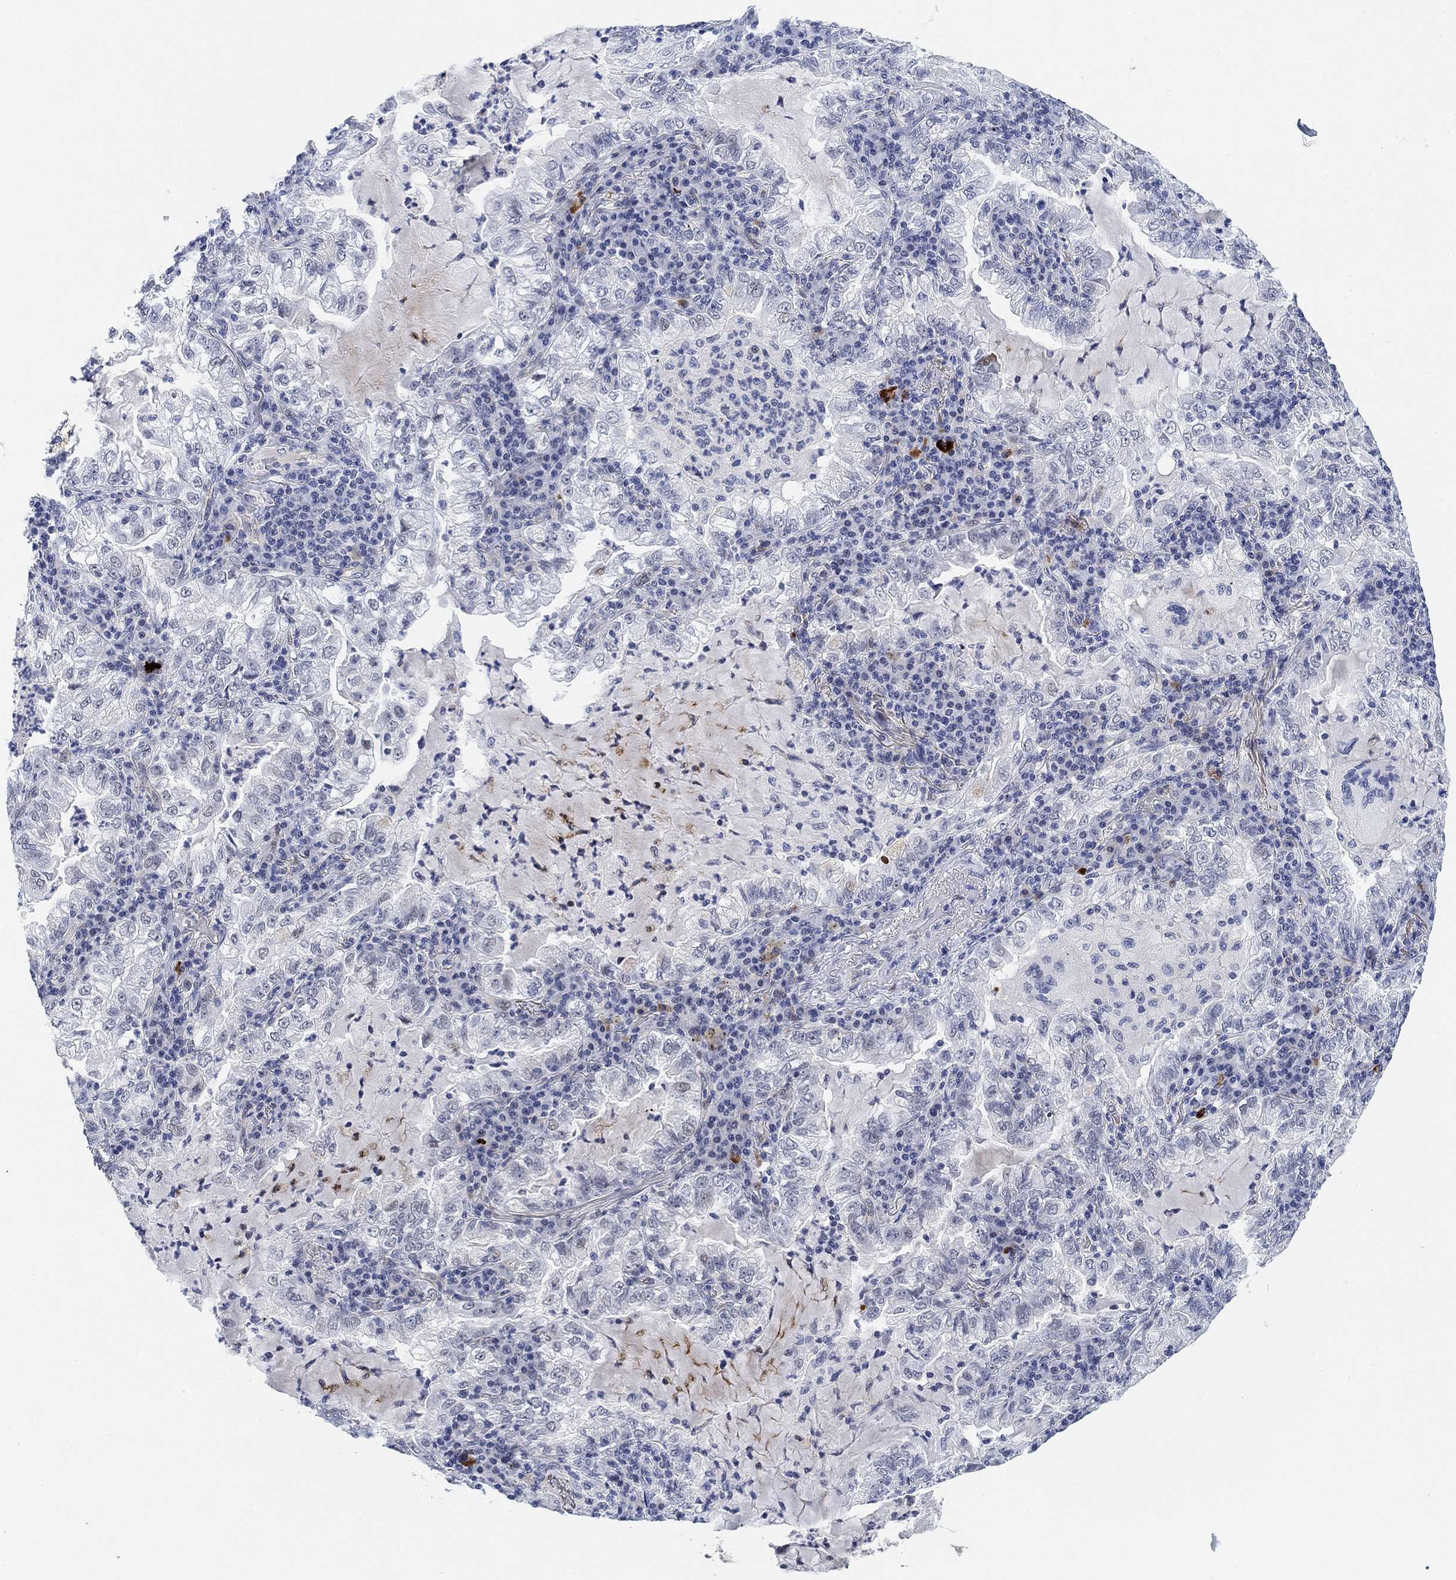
{"staining": {"intensity": "negative", "quantity": "none", "location": "none"}, "tissue": "lung cancer", "cell_type": "Tumor cells", "image_type": "cancer", "snomed": [{"axis": "morphology", "description": "Adenocarcinoma, NOS"}, {"axis": "topography", "description": "Lung"}], "caption": "Immunohistochemistry of lung cancer (adenocarcinoma) demonstrates no positivity in tumor cells.", "gene": "PAX6", "patient": {"sex": "female", "age": 73}}